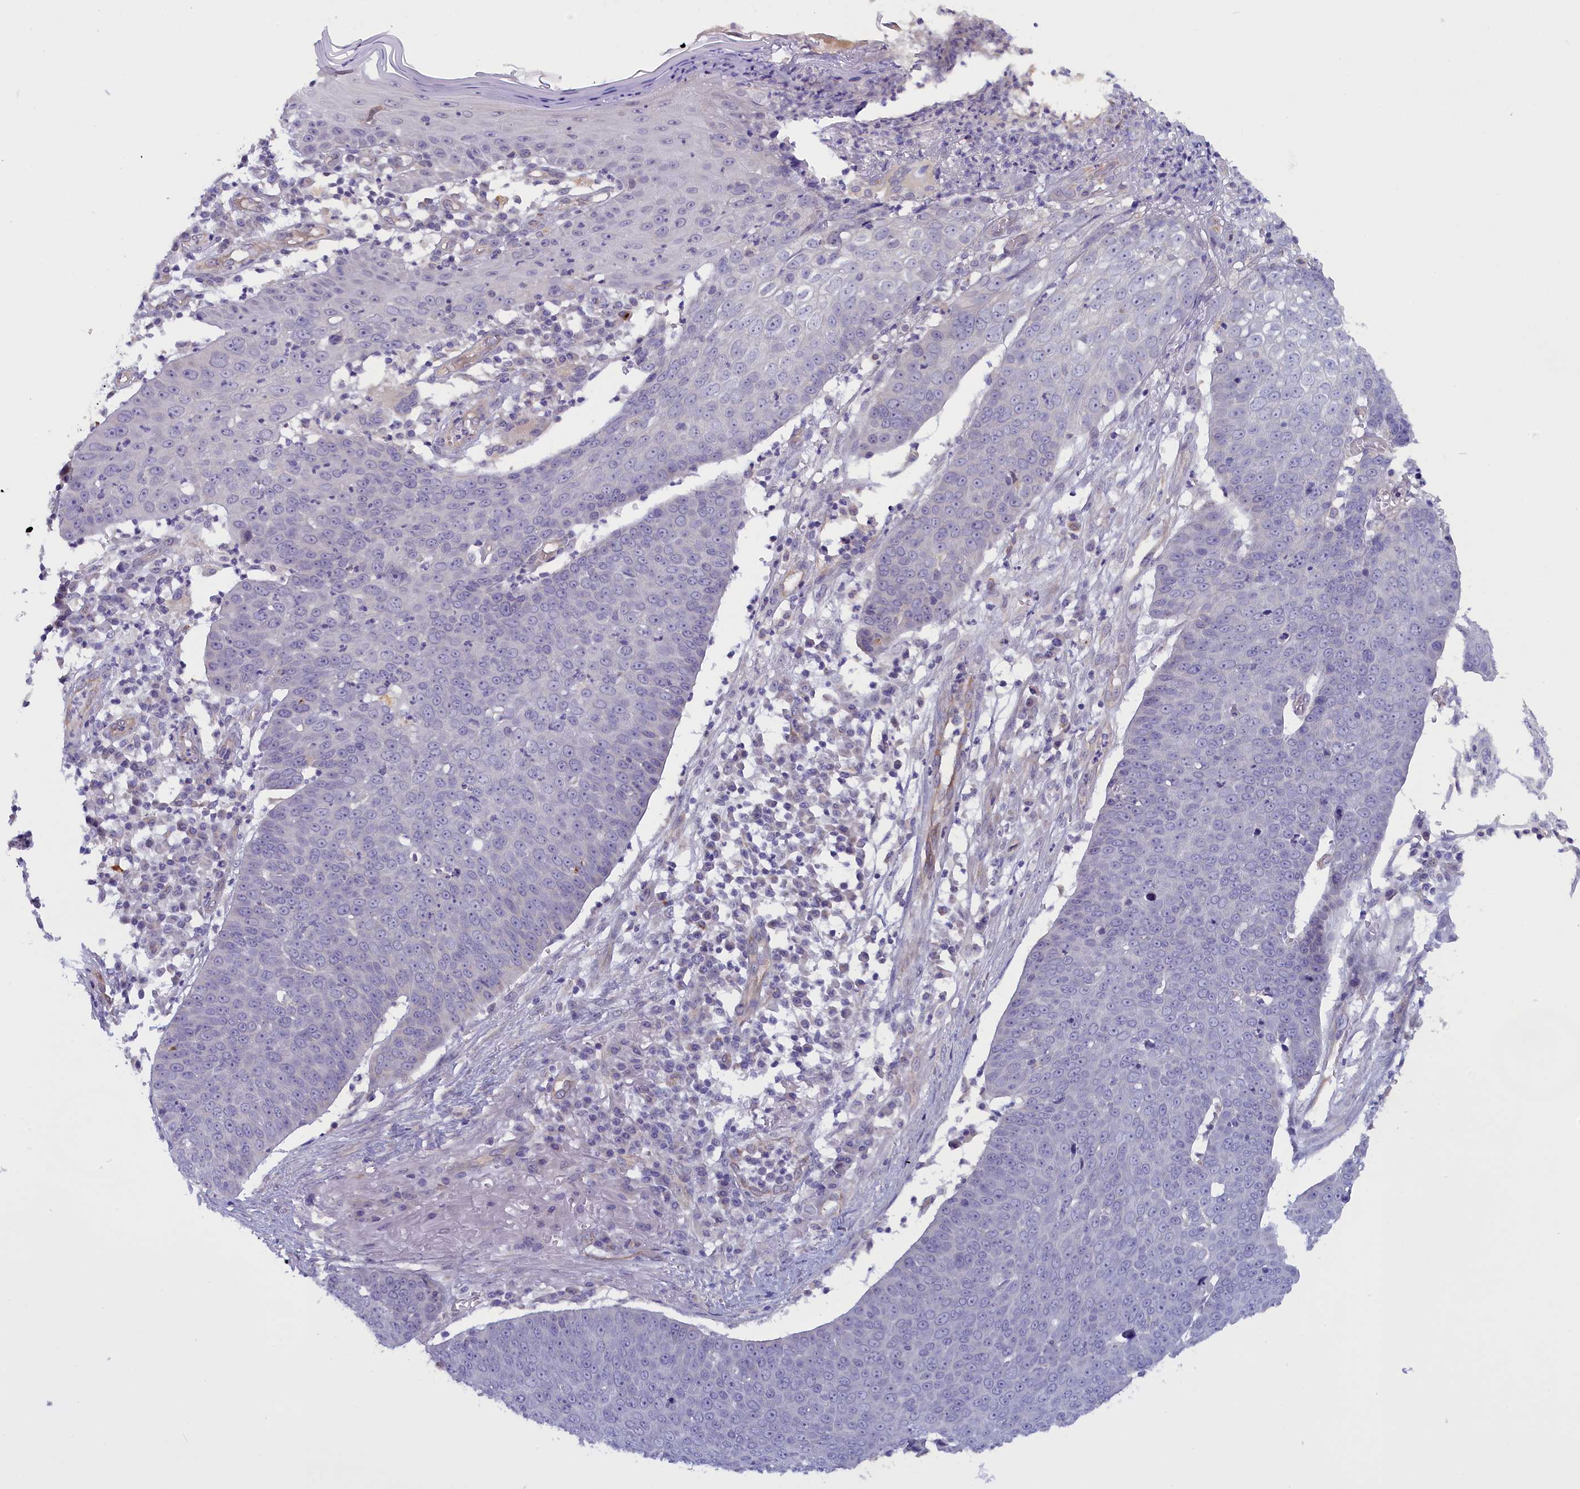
{"staining": {"intensity": "negative", "quantity": "none", "location": "none"}, "tissue": "skin cancer", "cell_type": "Tumor cells", "image_type": "cancer", "snomed": [{"axis": "morphology", "description": "Squamous cell carcinoma, NOS"}, {"axis": "topography", "description": "Skin"}], "caption": "An image of human skin cancer (squamous cell carcinoma) is negative for staining in tumor cells. Nuclei are stained in blue.", "gene": "IGFALS", "patient": {"sex": "male", "age": 71}}